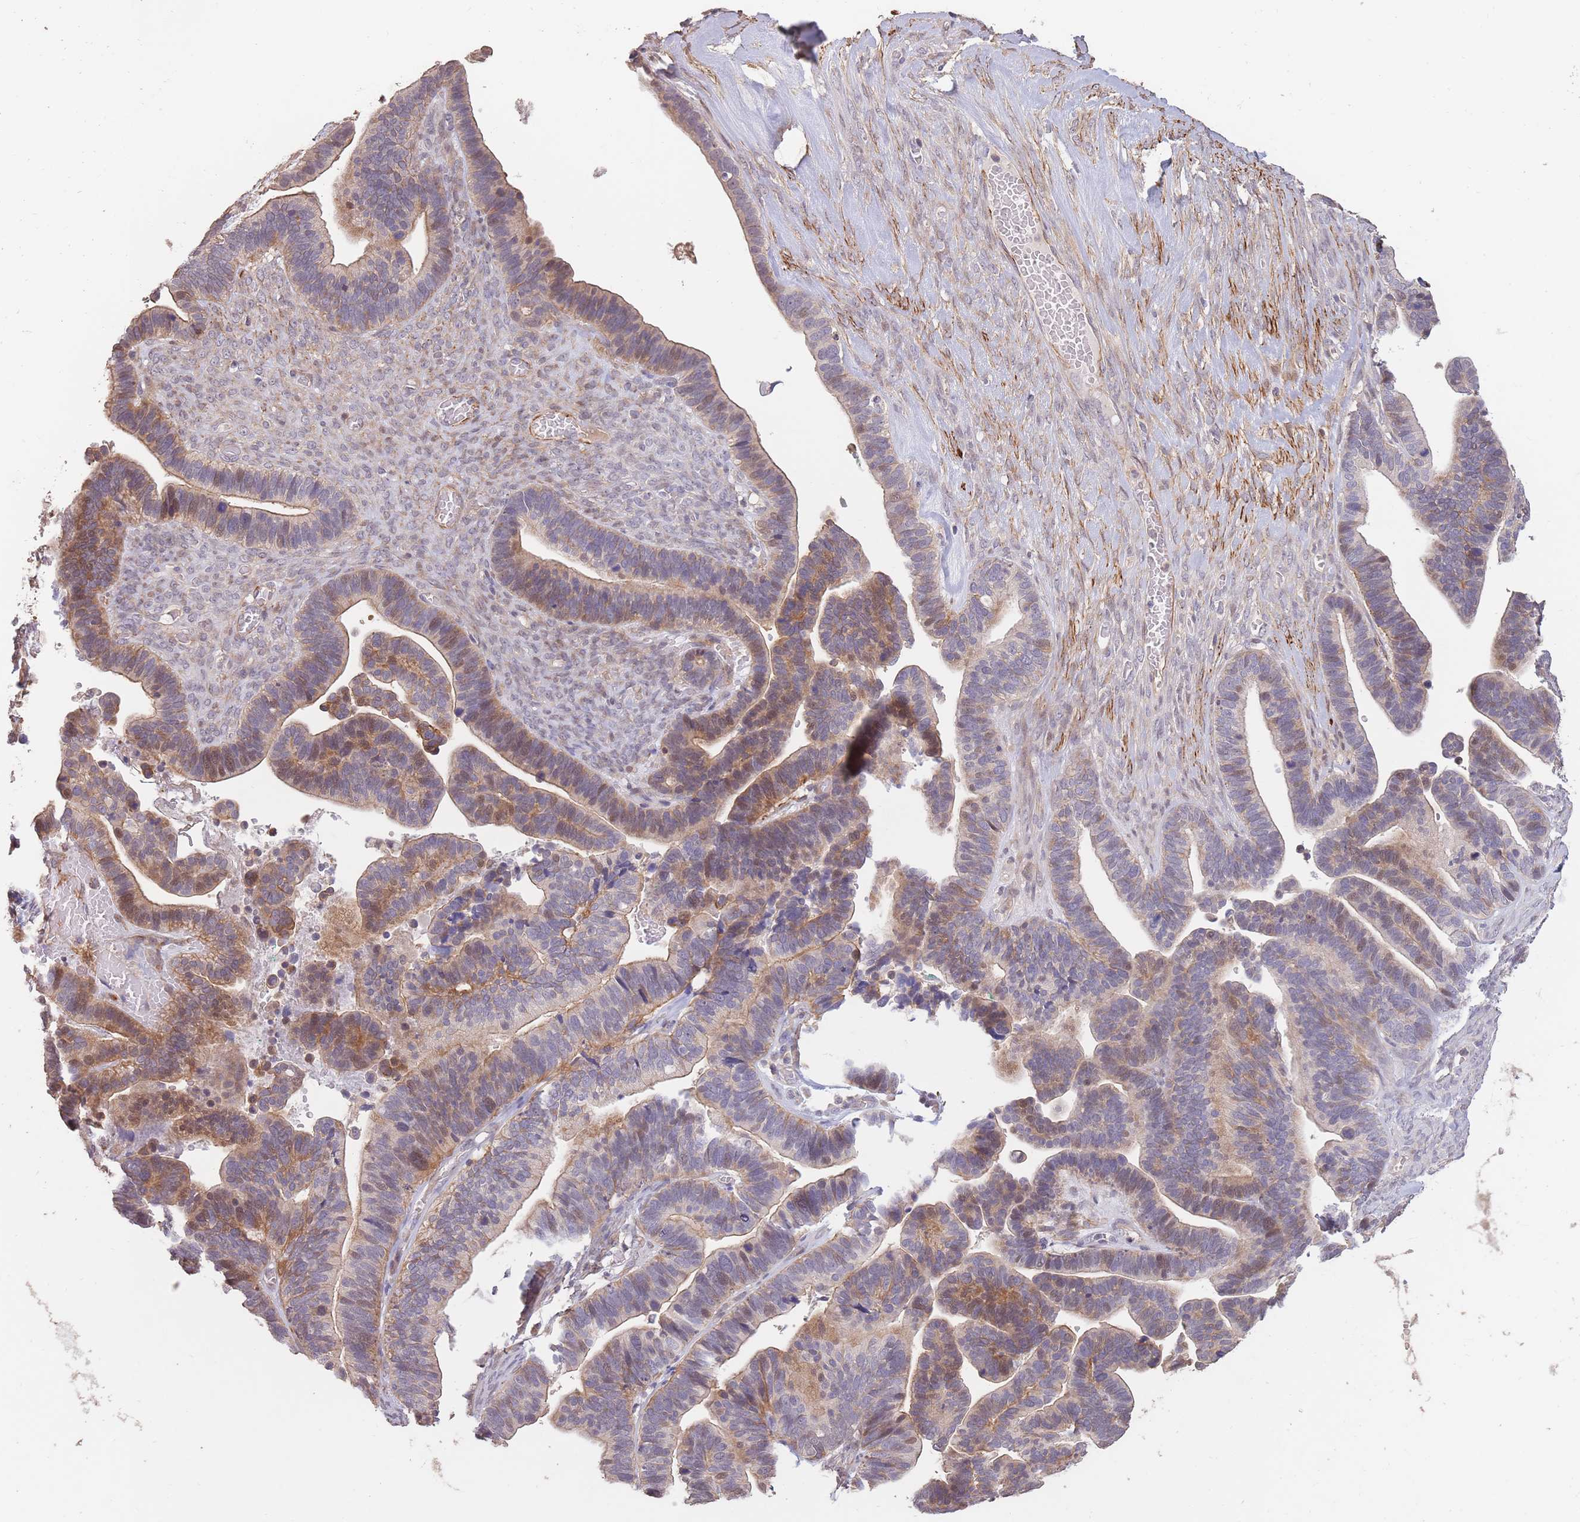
{"staining": {"intensity": "moderate", "quantity": "<25%", "location": "cytoplasmic/membranous,nuclear"}, "tissue": "ovarian cancer", "cell_type": "Tumor cells", "image_type": "cancer", "snomed": [{"axis": "morphology", "description": "Cystadenocarcinoma, serous, NOS"}, {"axis": "topography", "description": "Ovary"}], "caption": "Human ovarian cancer (serous cystadenocarcinoma) stained with a protein marker demonstrates moderate staining in tumor cells.", "gene": "NLRC4", "patient": {"sex": "female", "age": 56}}